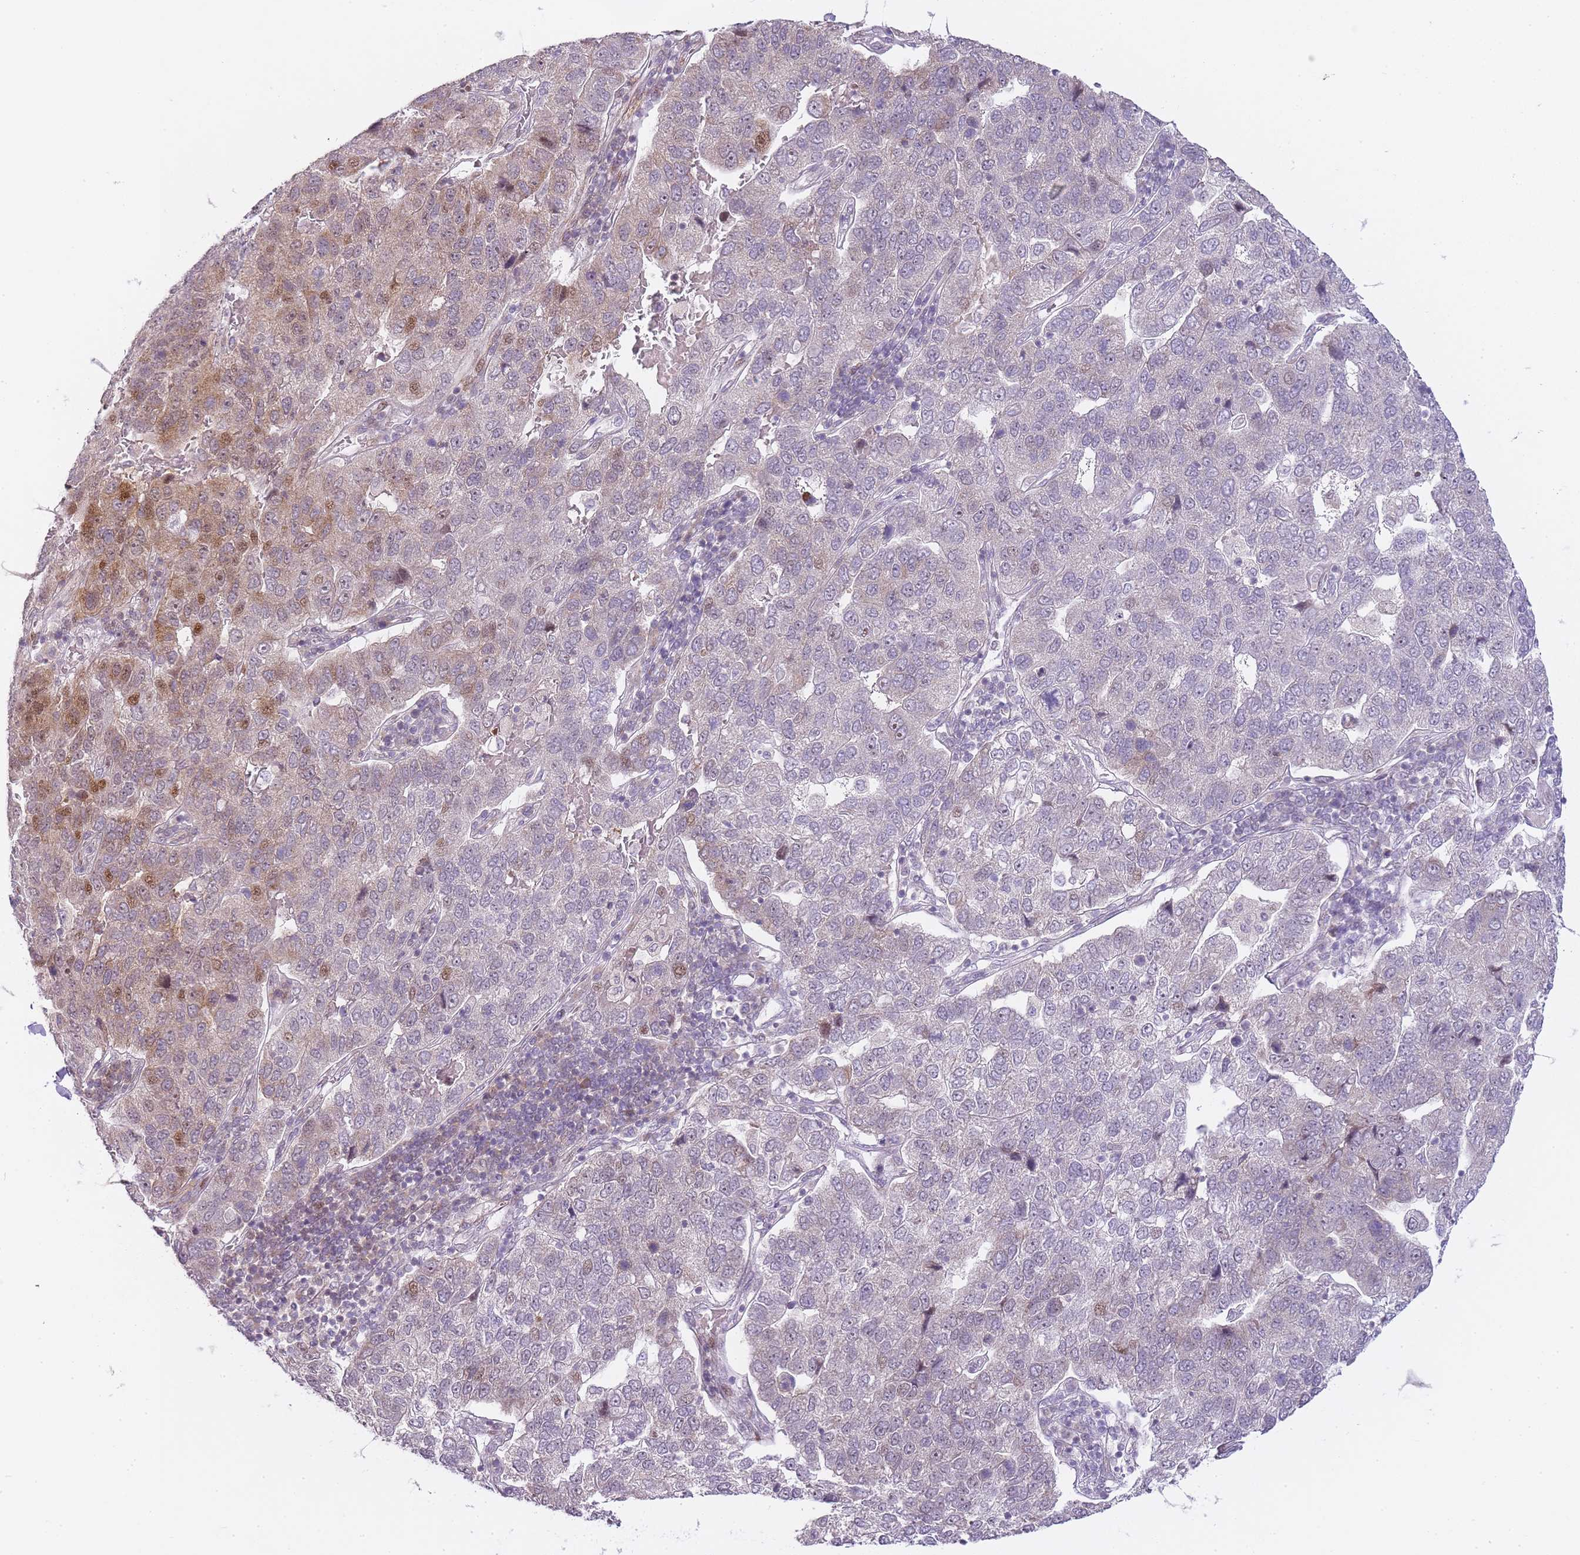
{"staining": {"intensity": "moderate", "quantity": "<25%", "location": "cytoplasmic/membranous,nuclear"}, "tissue": "pancreatic cancer", "cell_type": "Tumor cells", "image_type": "cancer", "snomed": [{"axis": "morphology", "description": "Adenocarcinoma, NOS"}, {"axis": "topography", "description": "Pancreas"}], "caption": "Tumor cells show low levels of moderate cytoplasmic/membranous and nuclear positivity in approximately <25% of cells in adenocarcinoma (pancreatic).", "gene": "OGG1", "patient": {"sex": "female", "age": 61}}